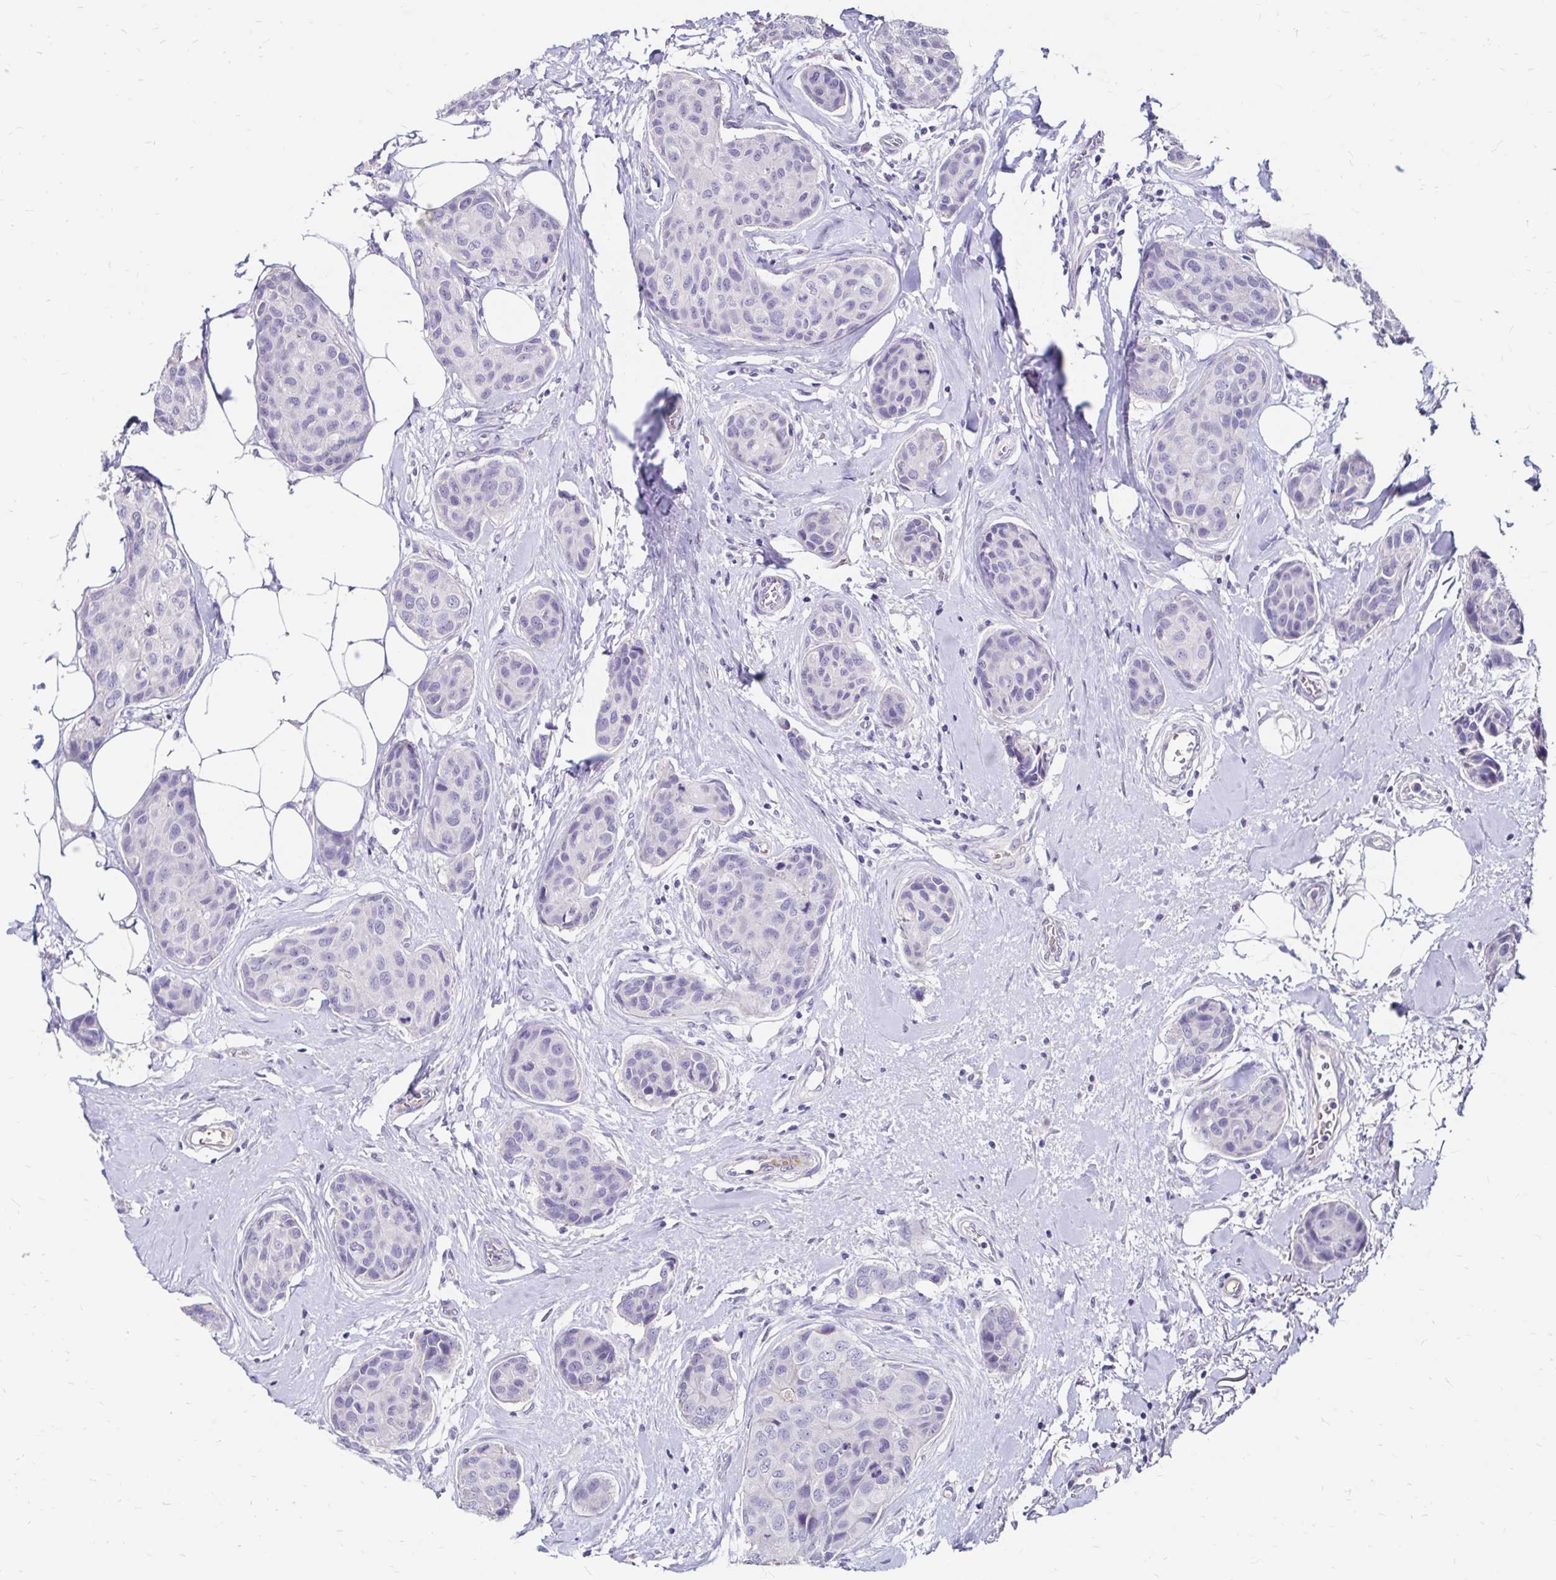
{"staining": {"intensity": "negative", "quantity": "none", "location": "none"}, "tissue": "breast cancer", "cell_type": "Tumor cells", "image_type": "cancer", "snomed": [{"axis": "morphology", "description": "Duct carcinoma"}, {"axis": "topography", "description": "Breast"}], "caption": "This is an immunohistochemistry image of breast cancer. There is no expression in tumor cells.", "gene": "SCG3", "patient": {"sex": "female", "age": 80}}